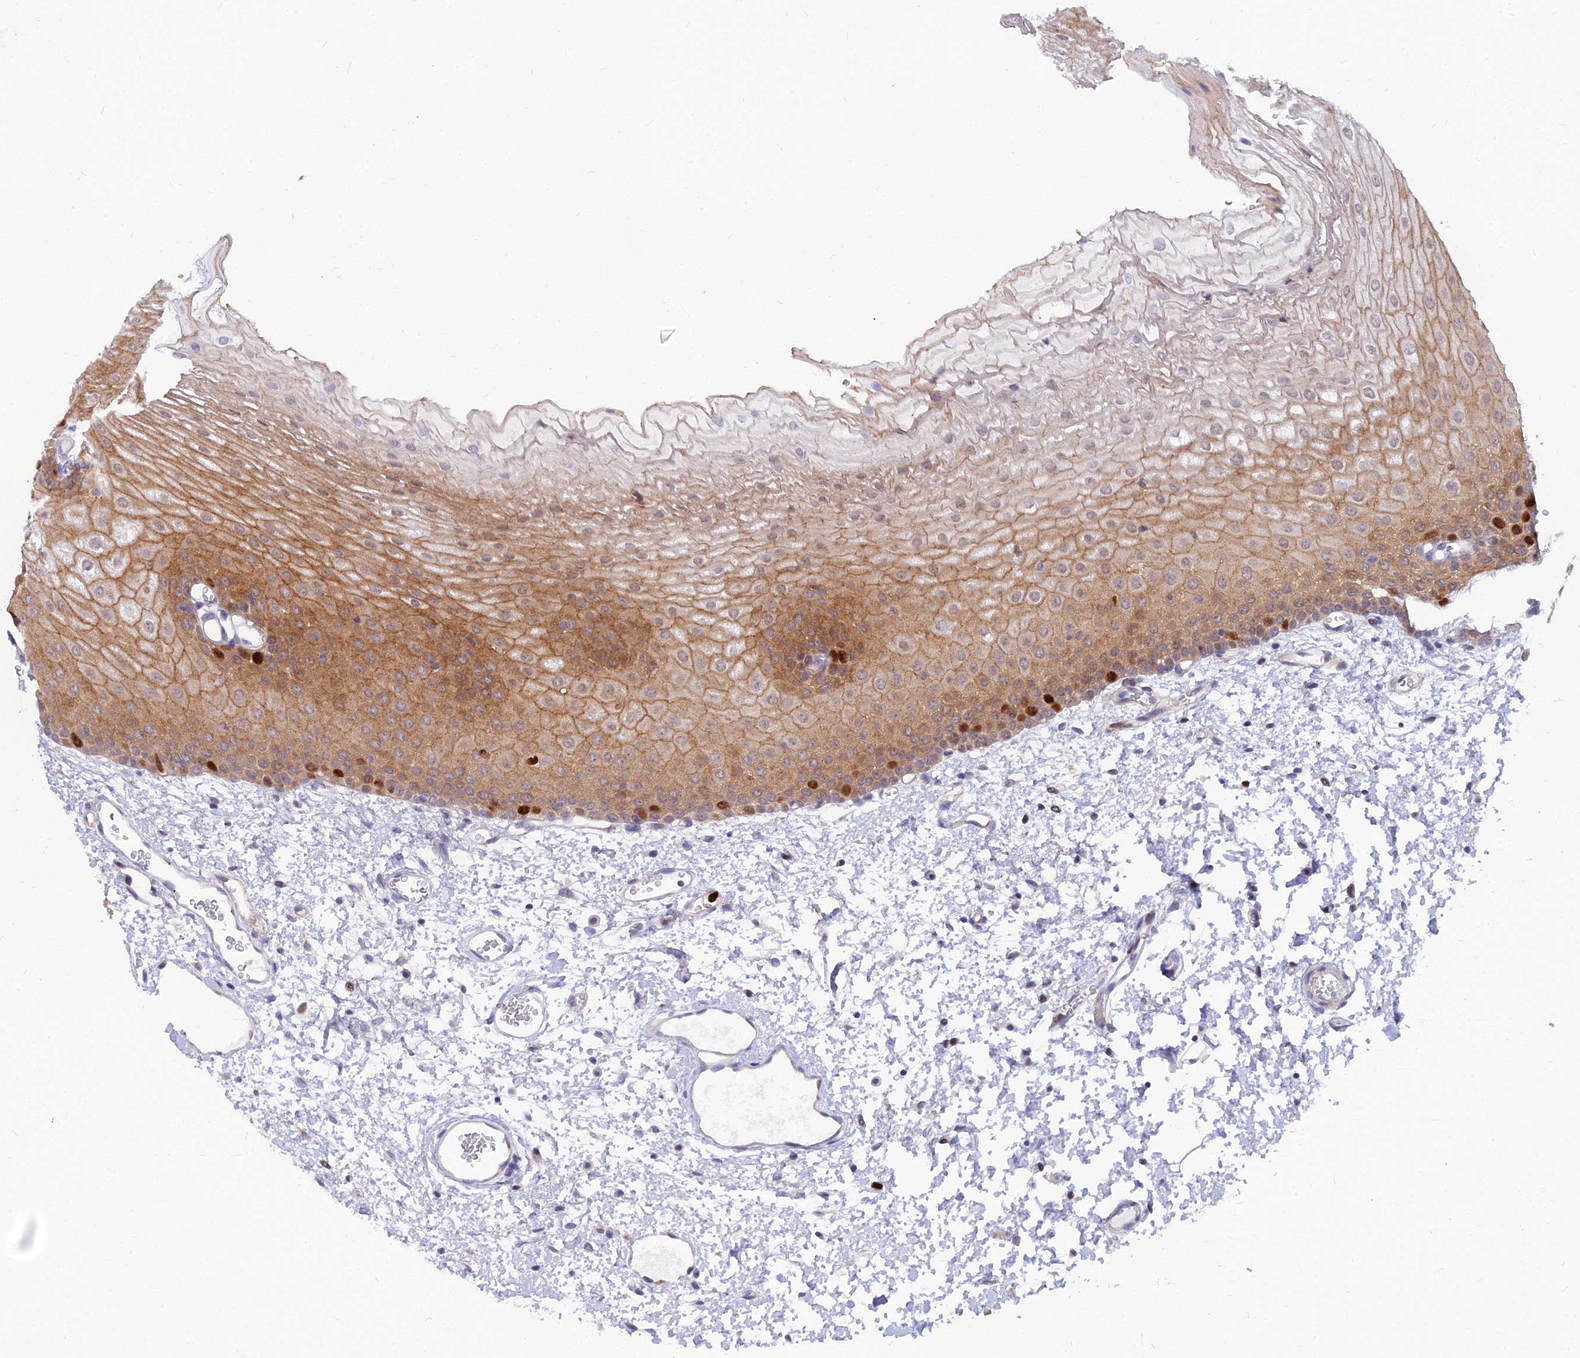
{"staining": {"intensity": "strong", "quantity": "25%-75%", "location": "cytoplasmic/membranous,nuclear"}, "tissue": "oral mucosa", "cell_type": "Squamous epithelial cells", "image_type": "normal", "snomed": [{"axis": "morphology", "description": "Normal tissue, NOS"}, {"axis": "topography", "description": "Oral tissue"}], "caption": "Immunohistochemistry photomicrograph of normal human oral mucosa stained for a protein (brown), which reveals high levels of strong cytoplasmic/membranous,nuclear positivity in about 25%-75% of squamous epithelial cells.", "gene": "ENSG00000285920", "patient": {"sex": "female", "age": 70}}